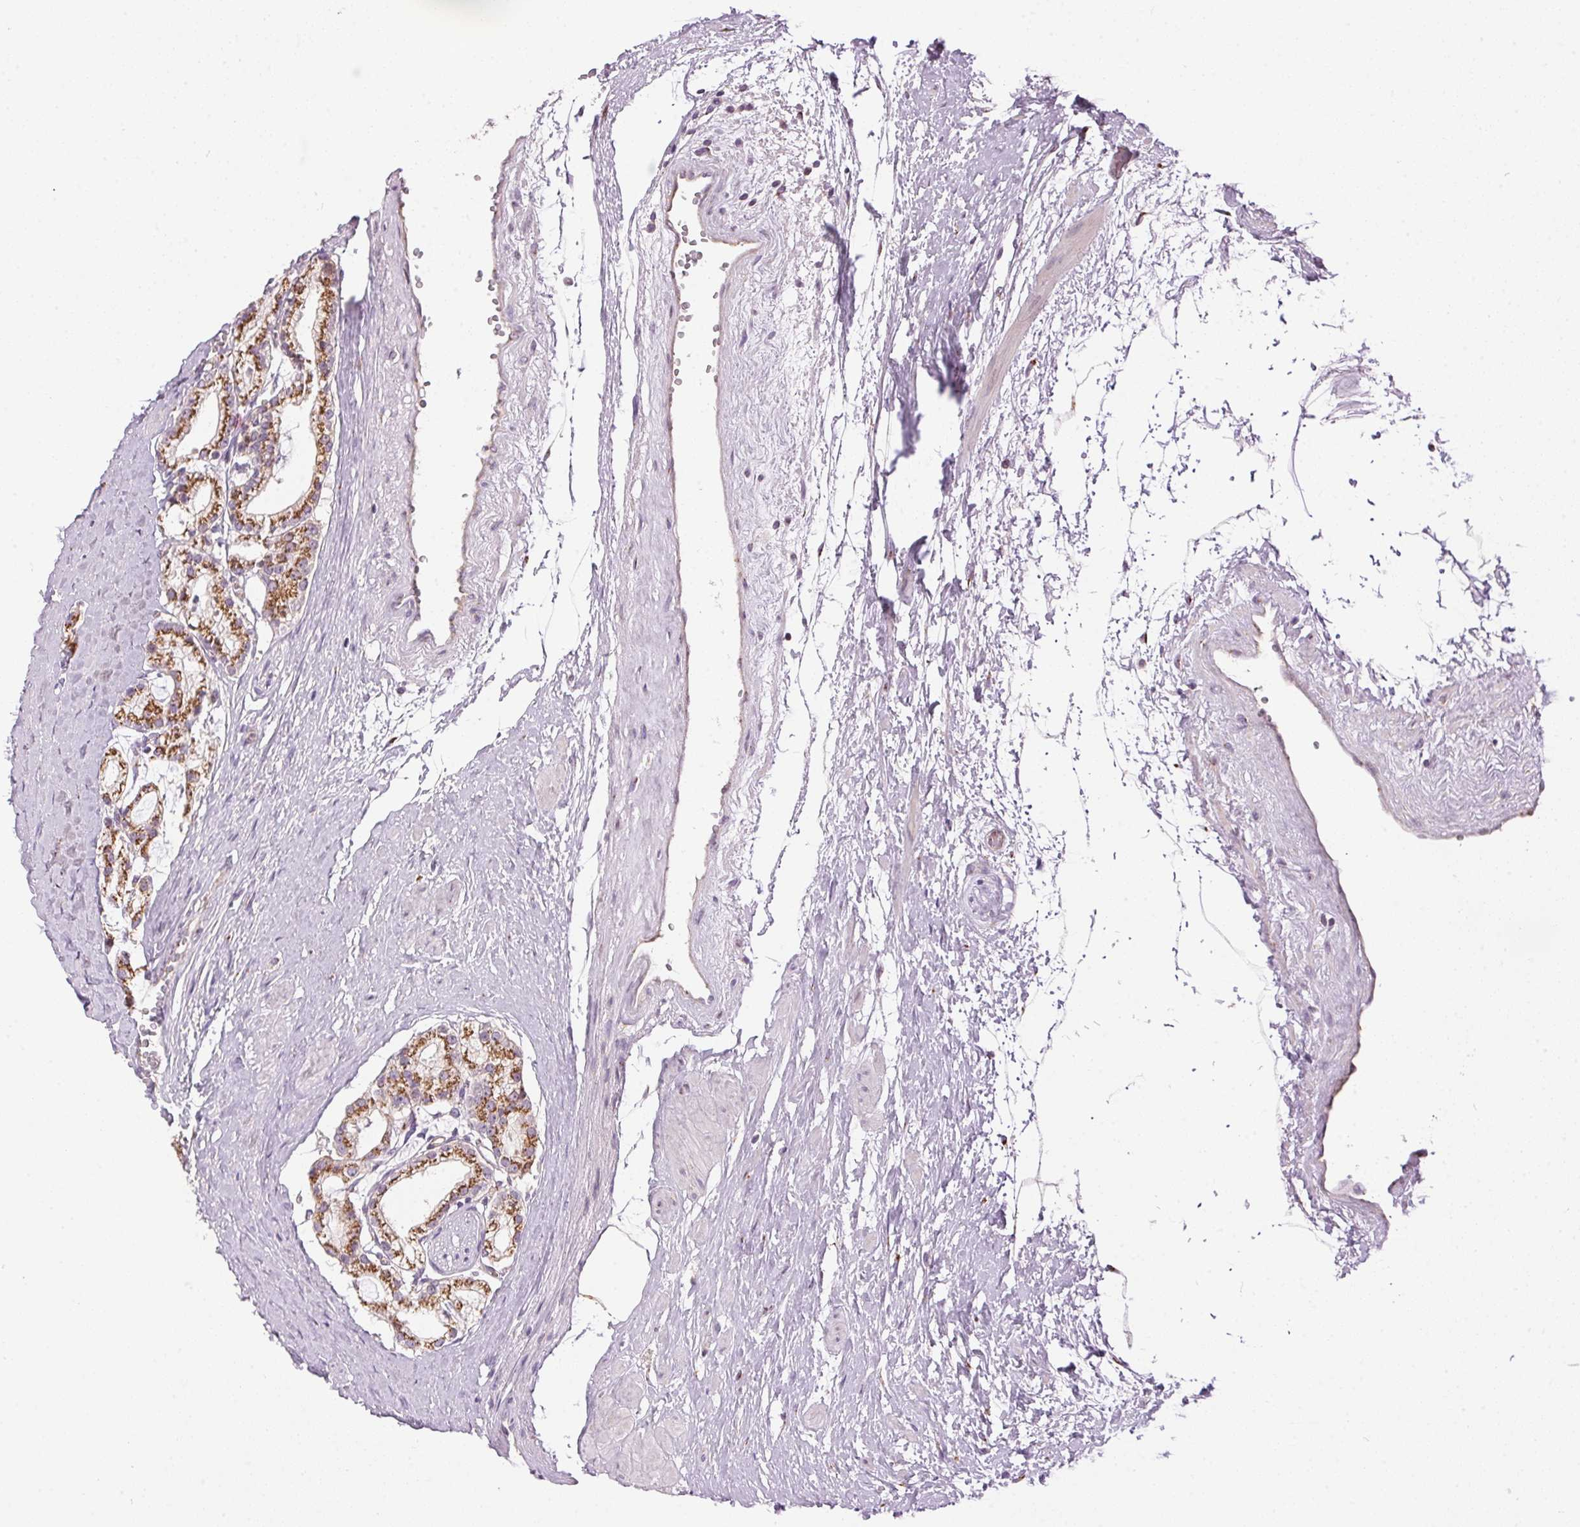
{"staining": {"intensity": "moderate", "quantity": ">75%", "location": "cytoplasmic/membranous"}, "tissue": "prostate cancer", "cell_type": "Tumor cells", "image_type": "cancer", "snomed": [{"axis": "morphology", "description": "Adenocarcinoma, High grade"}, {"axis": "topography", "description": "Prostate"}], "caption": "High-magnification brightfield microscopy of prostate cancer (high-grade adenocarcinoma) stained with DAB (3,3'-diaminobenzidine) (brown) and counterstained with hematoxylin (blue). tumor cells exhibit moderate cytoplasmic/membranous positivity is seen in about>75% of cells. The protein of interest is shown in brown color, while the nuclei are stained blue.", "gene": "GOLPH3", "patient": {"sex": "male", "age": 71}}